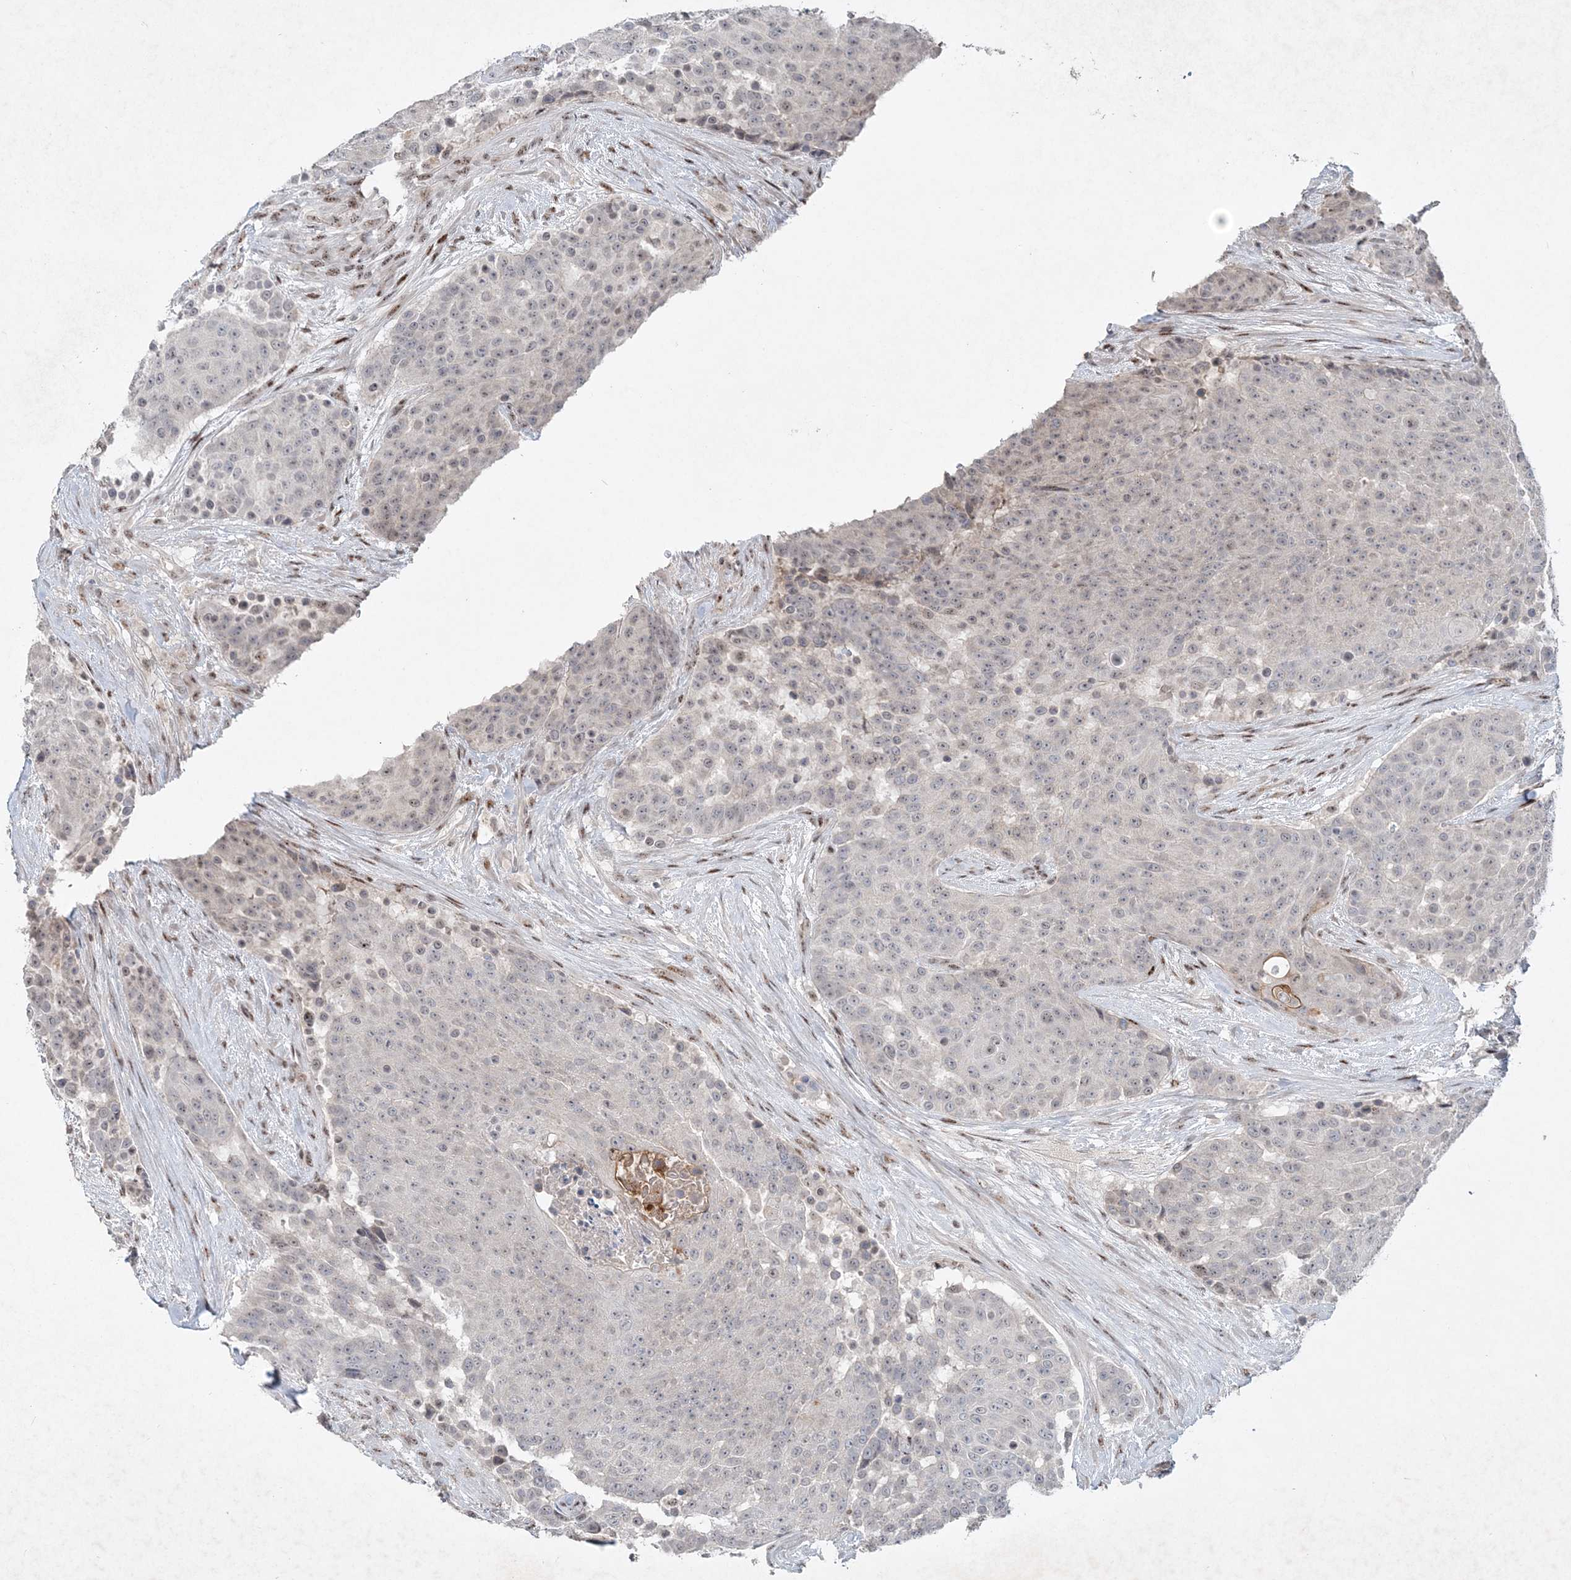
{"staining": {"intensity": "moderate", "quantity": "<25%", "location": "cytoplasmic/membranous"}, "tissue": "urothelial cancer", "cell_type": "Tumor cells", "image_type": "cancer", "snomed": [{"axis": "morphology", "description": "Urothelial carcinoma, High grade"}, {"axis": "topography", "description": "Urinary bladder"}], "caption": "Immunohistochemical staining of urothelial cancer exhibits low levels of moderate cytoplasmic/membranous protein staining in about <25% of tumor cells. (DAB IHC, brown staining for protein, blue staining for nuclei).", "gene": "GIN1", "patient": {"sex": "female", "age": 63}}